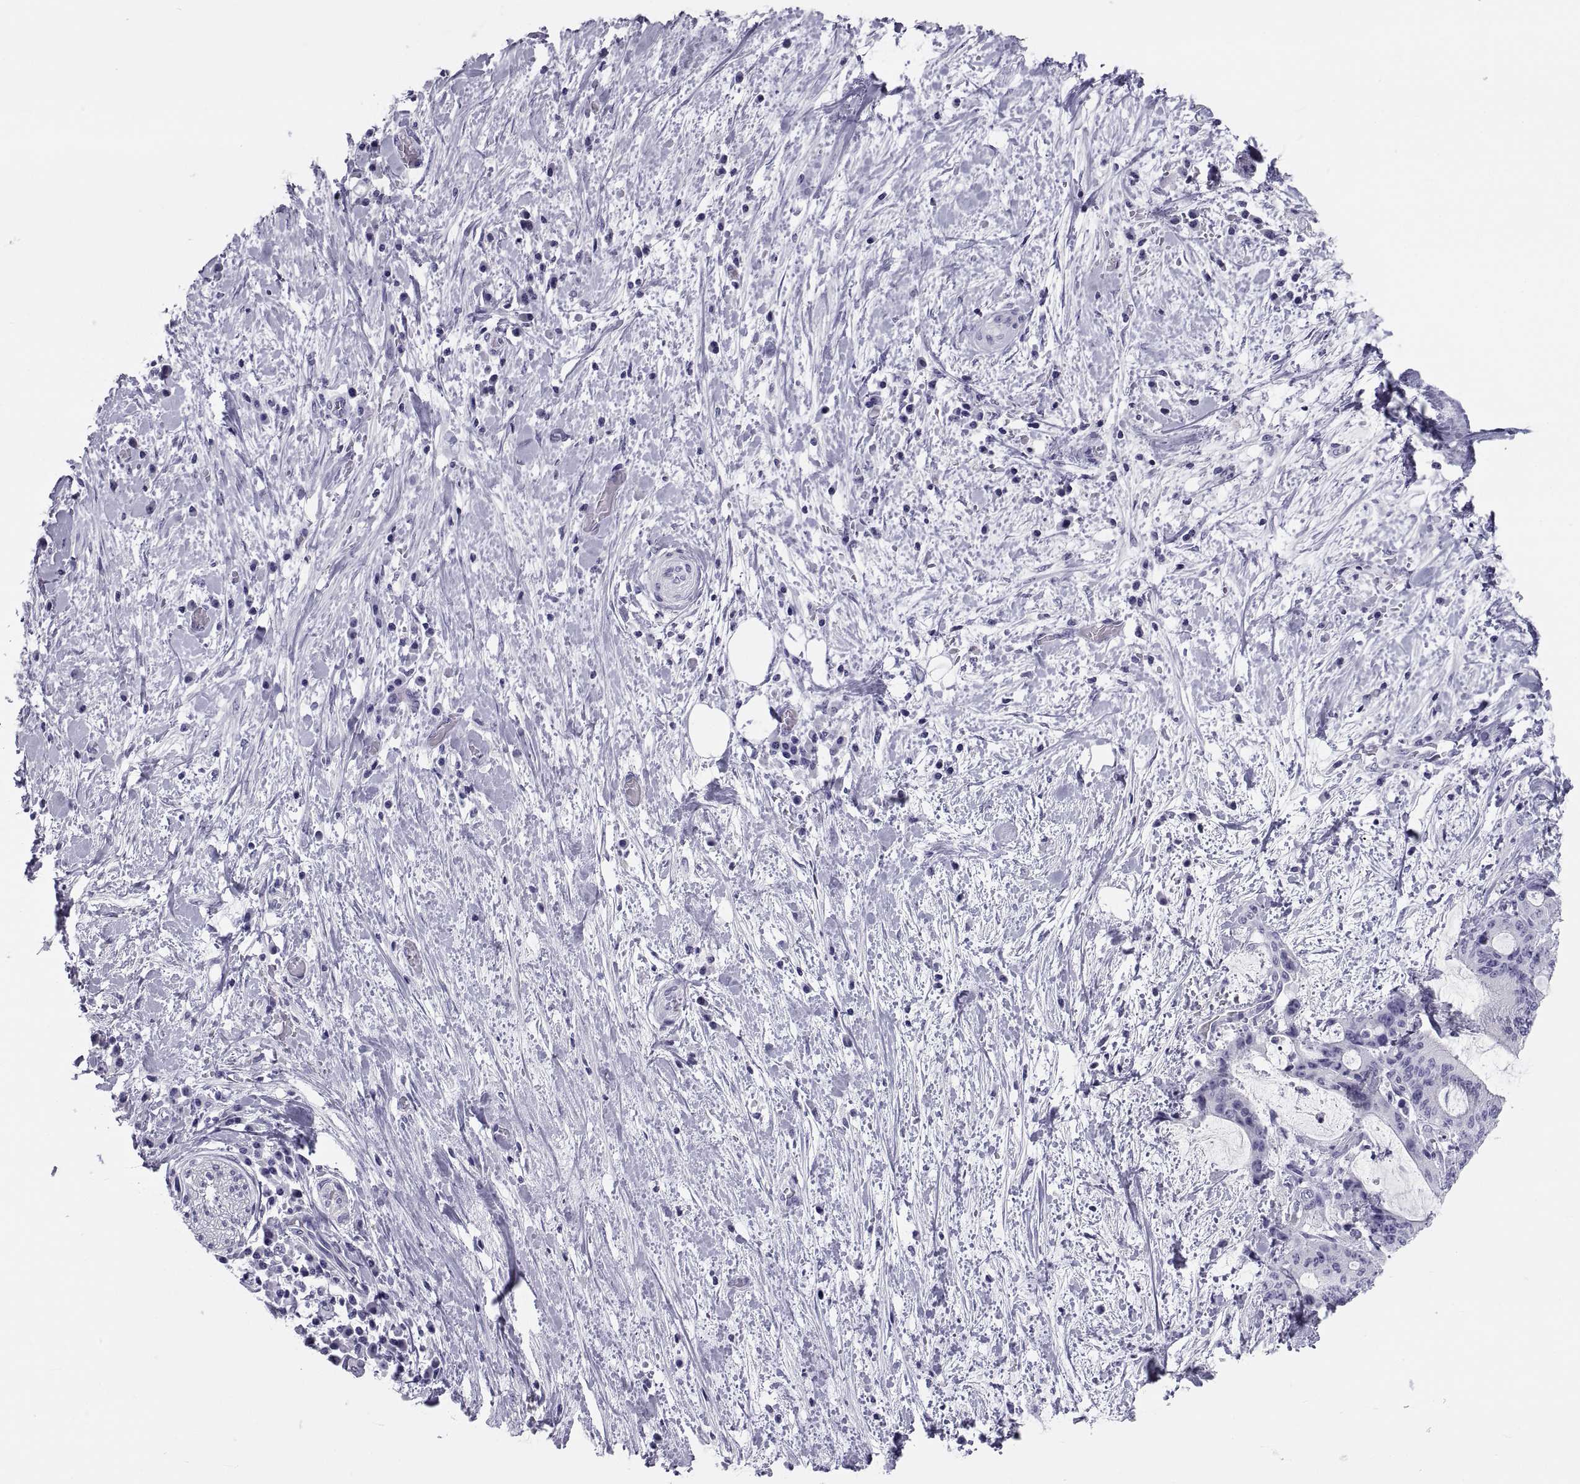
{"staining": {"intensity": "negative", "quantity": "none", "location": "none"}, "tissue": "liver cancer", "cell_type": "Tumor cells", "image_type": "cancer", "snomed": [{"axis": "morphology", "description": "Cholangiocarcinoma"}, {"axis": "topography", "description": "Liver"}], "caption": "An immunohistochemistry (IHC) histopathology image of liver cancer is shown. There is no staining in tumor cells of liver cancer.", "gene": "DEFB129", "patient": {"sex": "female", "age": 73}}